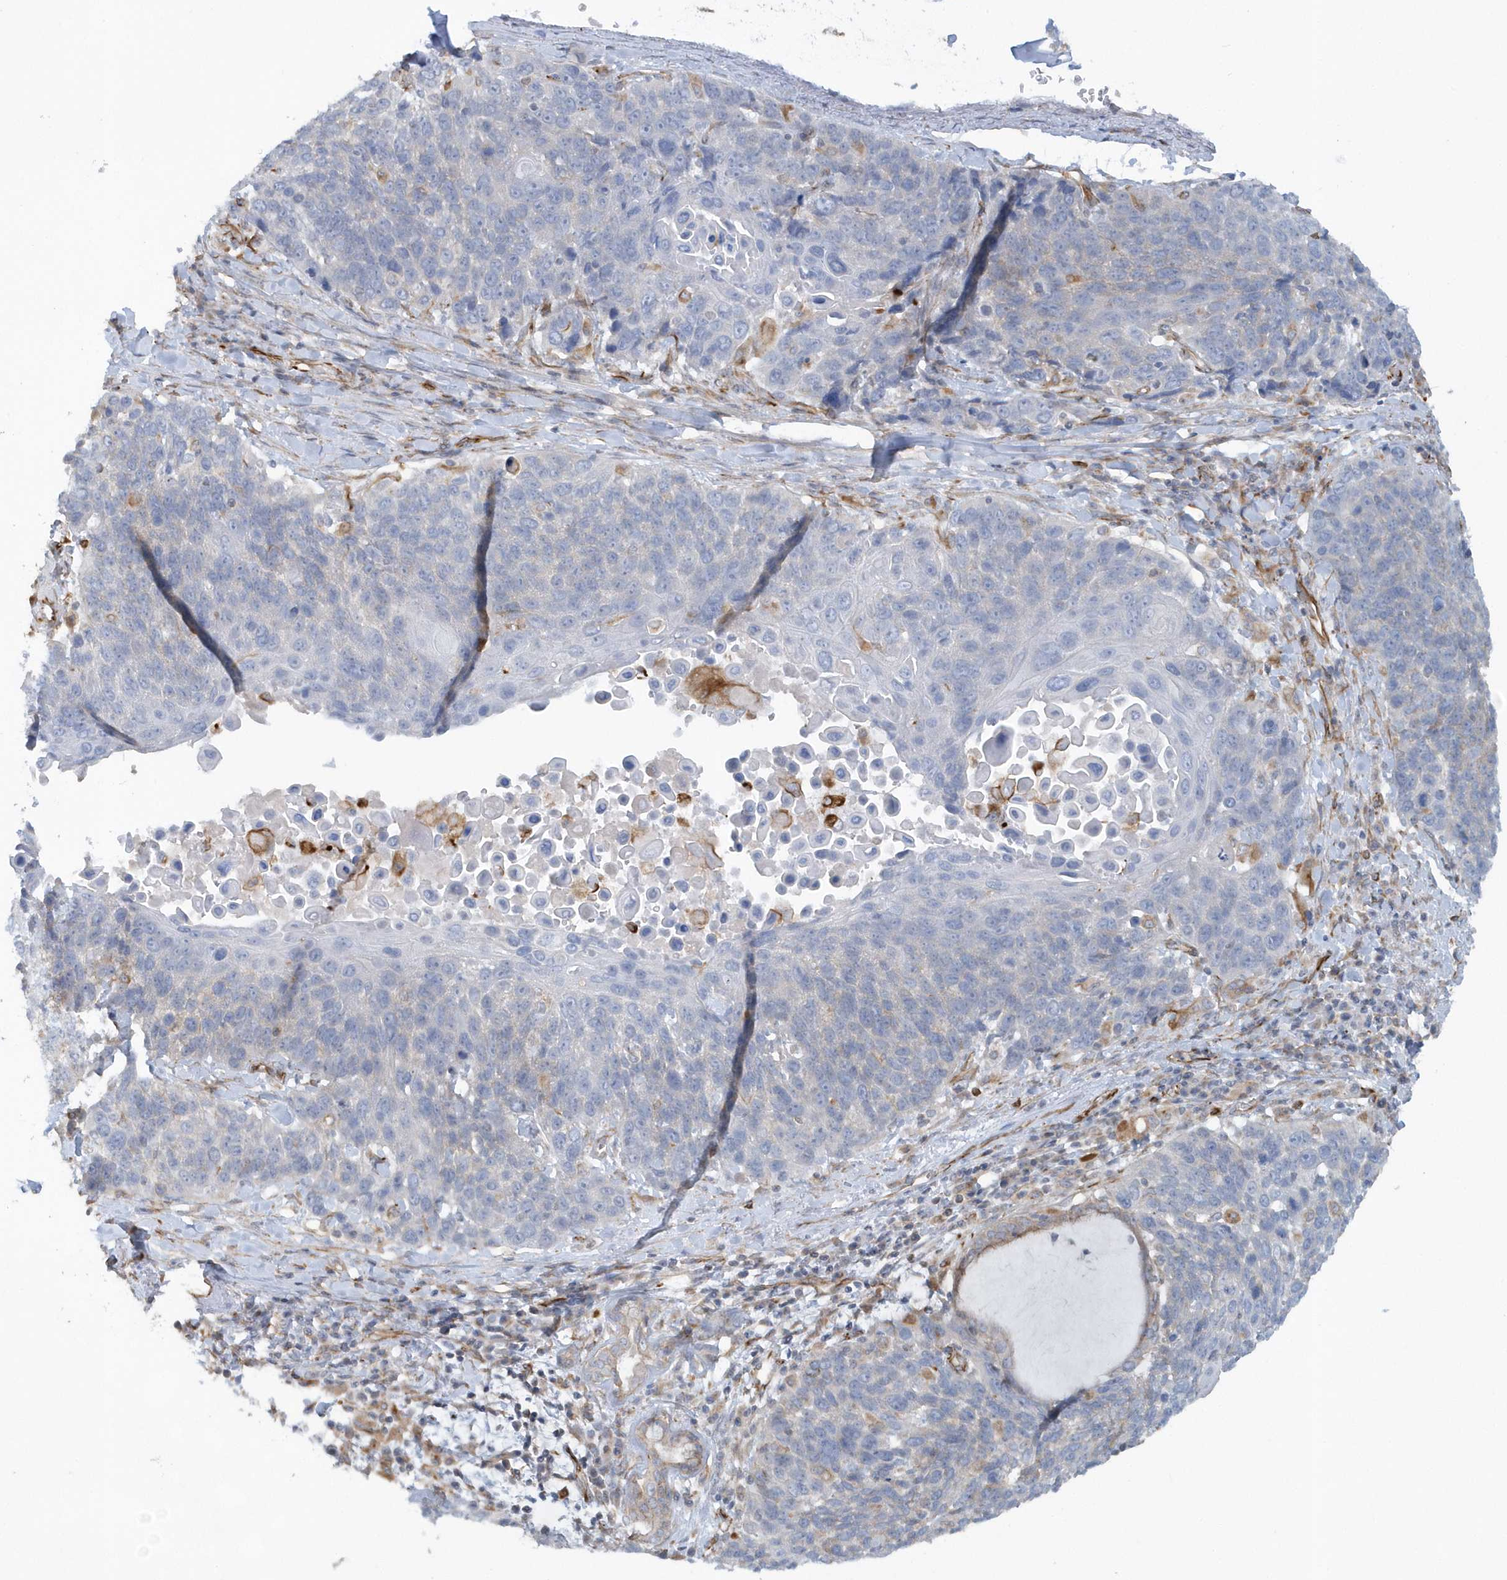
{"staining": {"intensity": "negative", "quantity": "none", "location": "none"}, "tissue": "lung cancer", "cell_type": "Tumor cells", "image_type": "cancer", "snomed": [{"axis": "morphology", "description": "Squamous cell carcinoma, NOS"}, {"axis": "topography", "description": "Lung"}], "caption": "Immunohistochemistry photomicrograph of human lung squamous cell carcinoma stained for a protein (brown), which shows no expression in tumor cells.", "gene": "RAB17", "patient": {"sex": "male", "age": 66}}